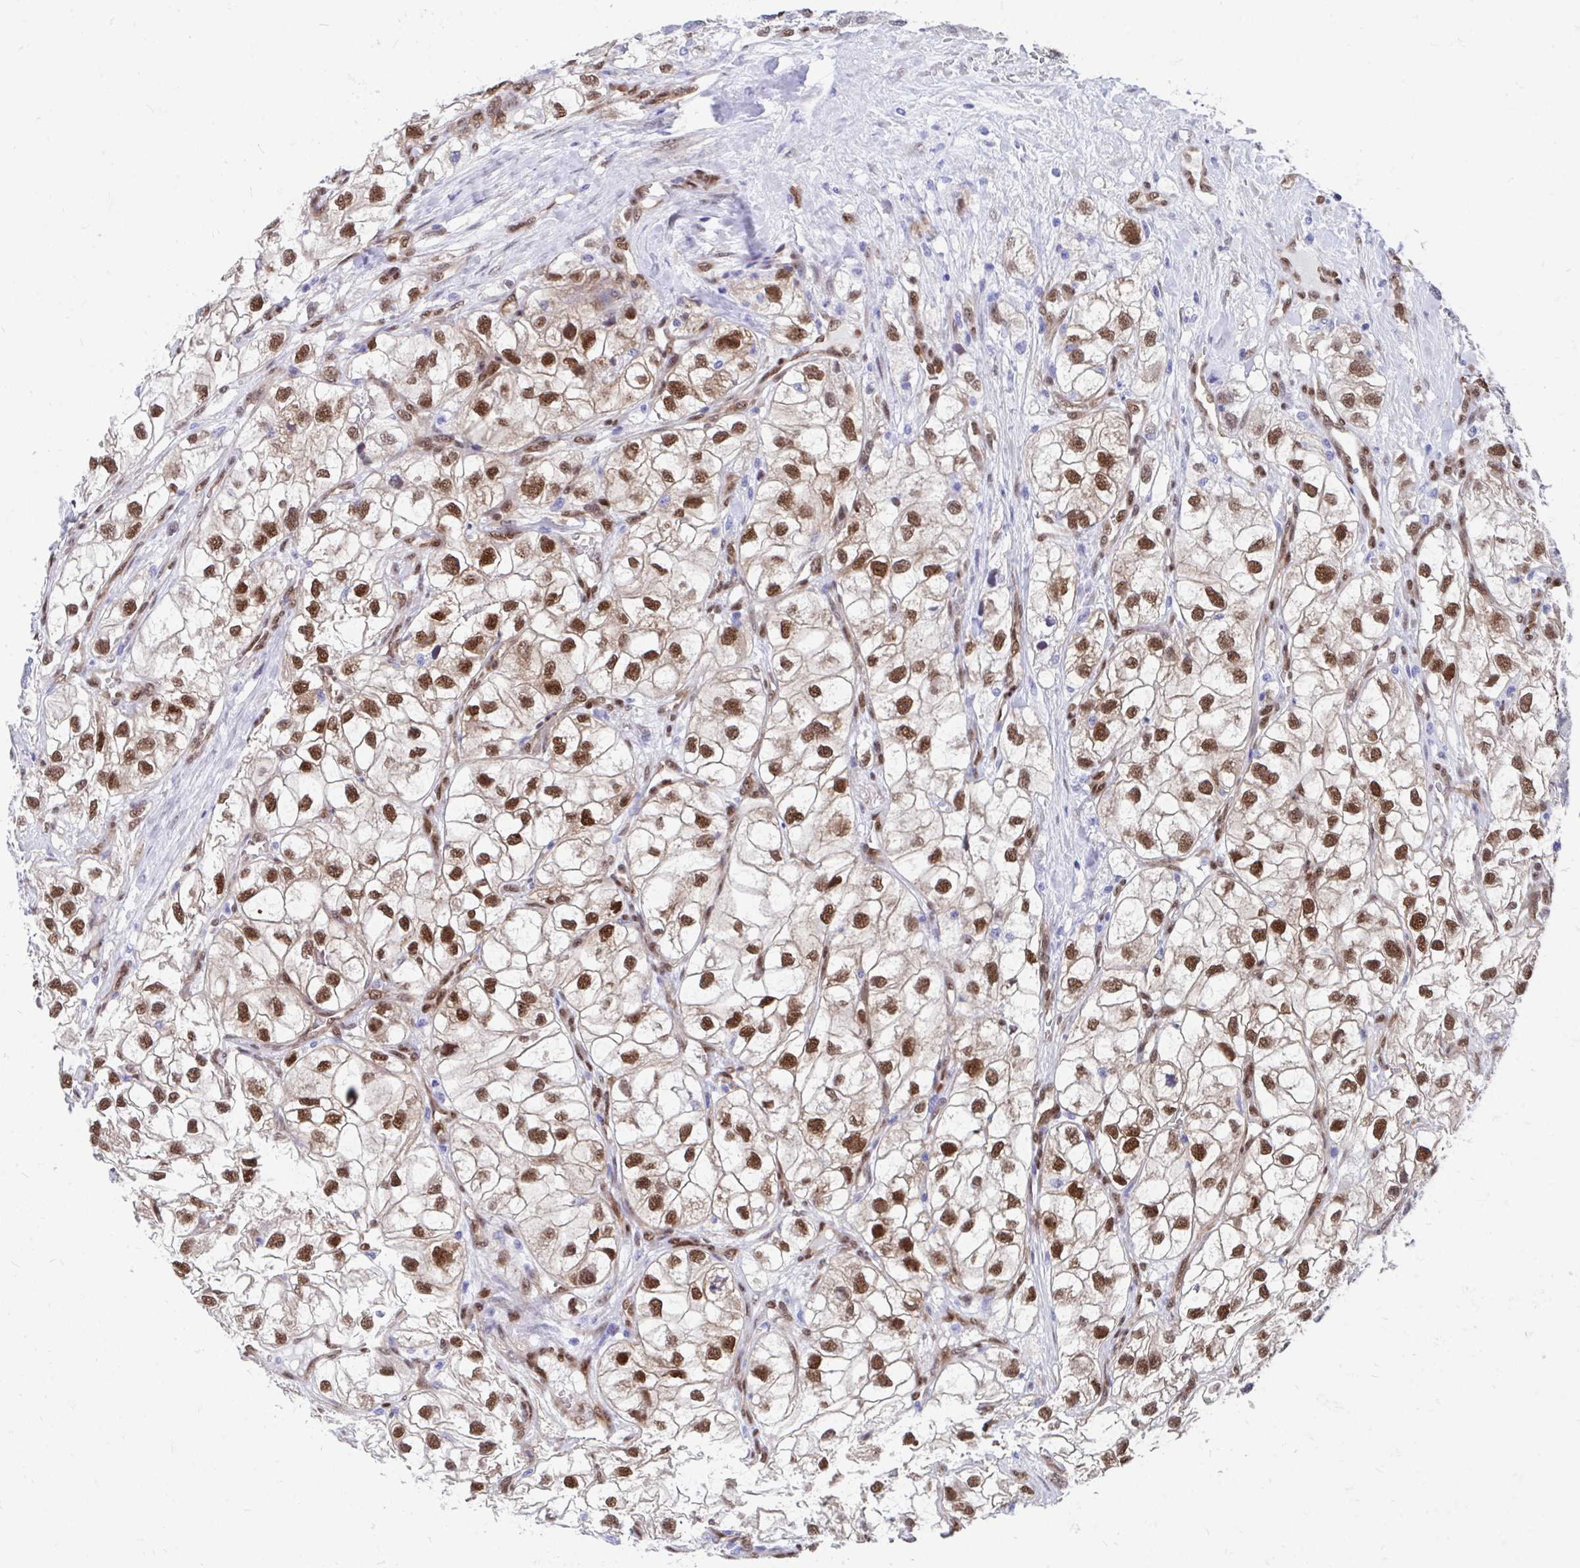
{"staining": {"intensity": "strong", "quantity": ">75%", "location": "cytoplasmic/membranous,nuclear"}, "tissue": "renal cancer", "cell_type": "Tumor cells", "image_type": "cancer", "snomed": [{"axis": "morphology", "description": "Adenocarcinoma, NOS"}, {"axis": "topography", "description": "Kidney"}], "caption": "Adenocarcinoma (renal) stained with a protein marker demonstrates strong staining in tumor cells.", "gene": "RBPMS", "patient": {"sex": "male", "age": 59}}